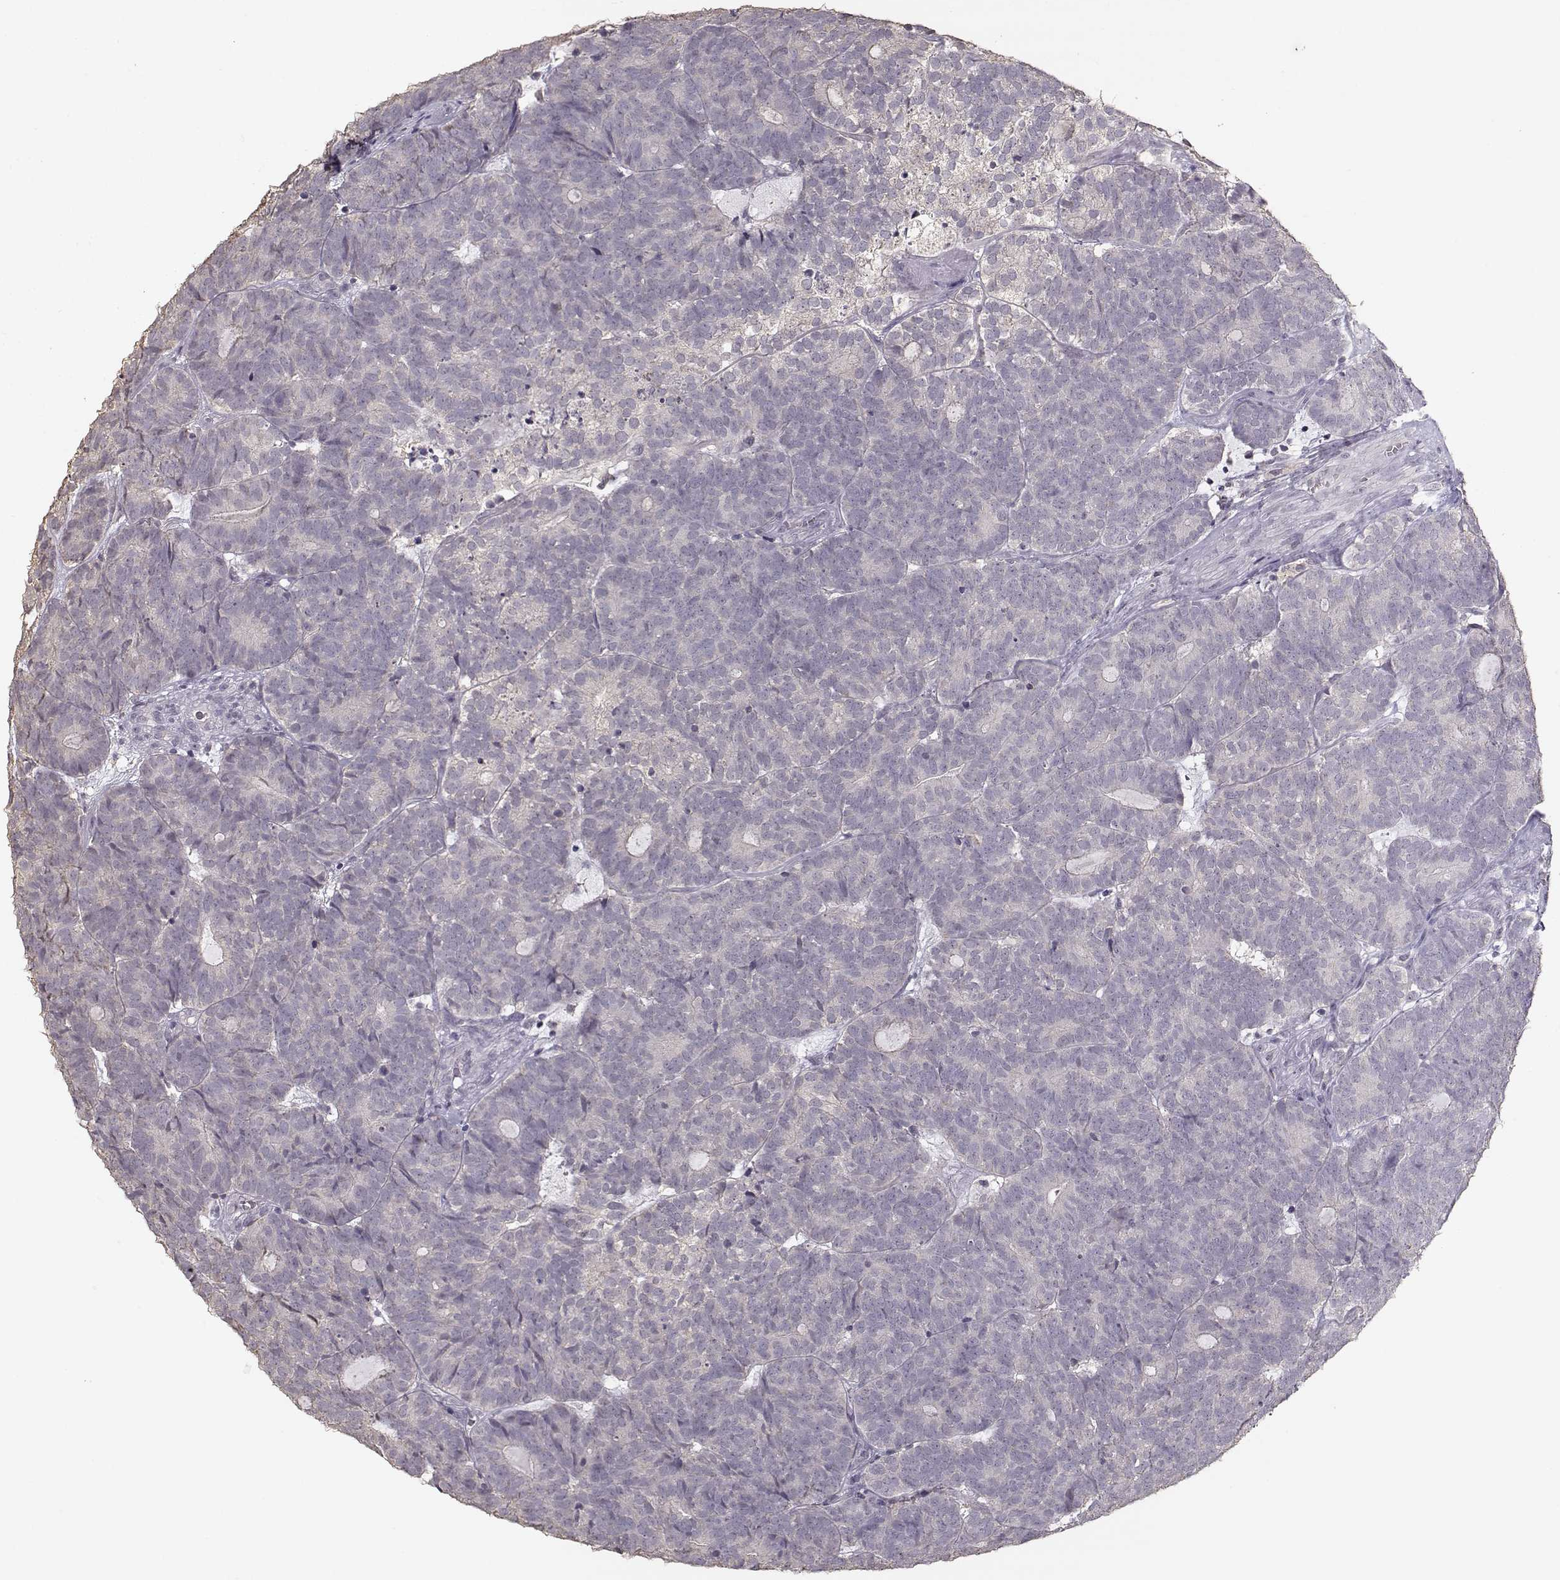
{"staining": {"intensity": "negative", "quantity": "none", "location": "none"}, "tissue": "head and neck cancer", "cell_type": "Tumor cells", "image_type": "cancer", "snomed": [{"axis": "morphology", "description": "Adenocarcinoma, NOS"}, {"axis": "topography", "description": "Head-Neck"}], "caption": "DAB immunohistochemical staining of head and neck adenocarcinoma reveals no significant staining in tumor cells.", "gene": "UROC1", "patient": {"sex": "female", "age": 81}}